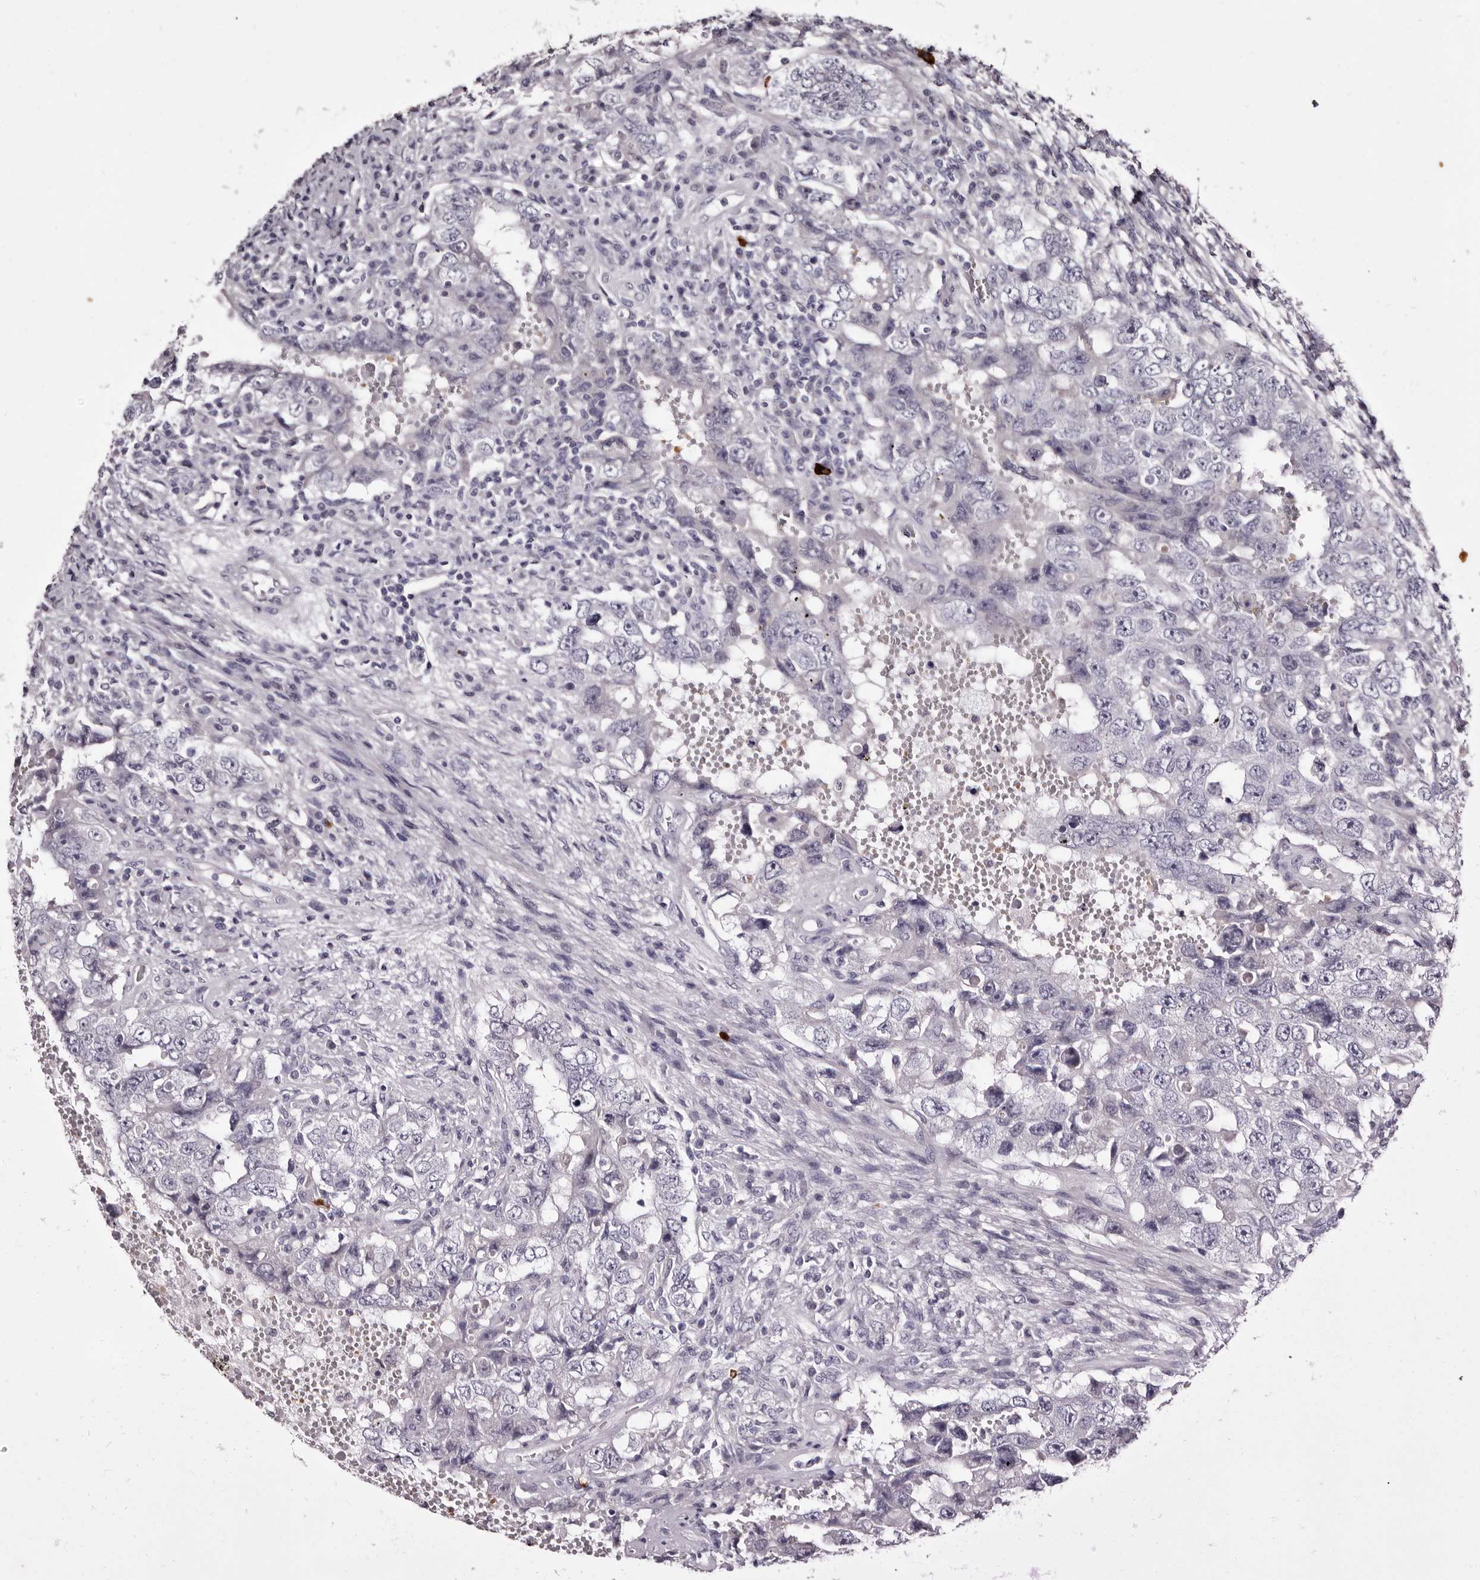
{"staining": {"intensity": "negative", "quantity": "none", "location": "none"}, "tissue": "testis cancer", "cell_type": "Tumor cells", "image_type": "cancer", "snomed": [{"axis": "morphology", "description": "Carcinoma, Embryonal, NOS"}, {"axis": "topography", "description": "Testis"}], "caption": "A high-resolution histopathology image shows IHC staining of testis cancer, which demonstrates no significant staining in tumor cells.", "gene": "BPGM", "patient": {"sex": "male", "age": 26}}